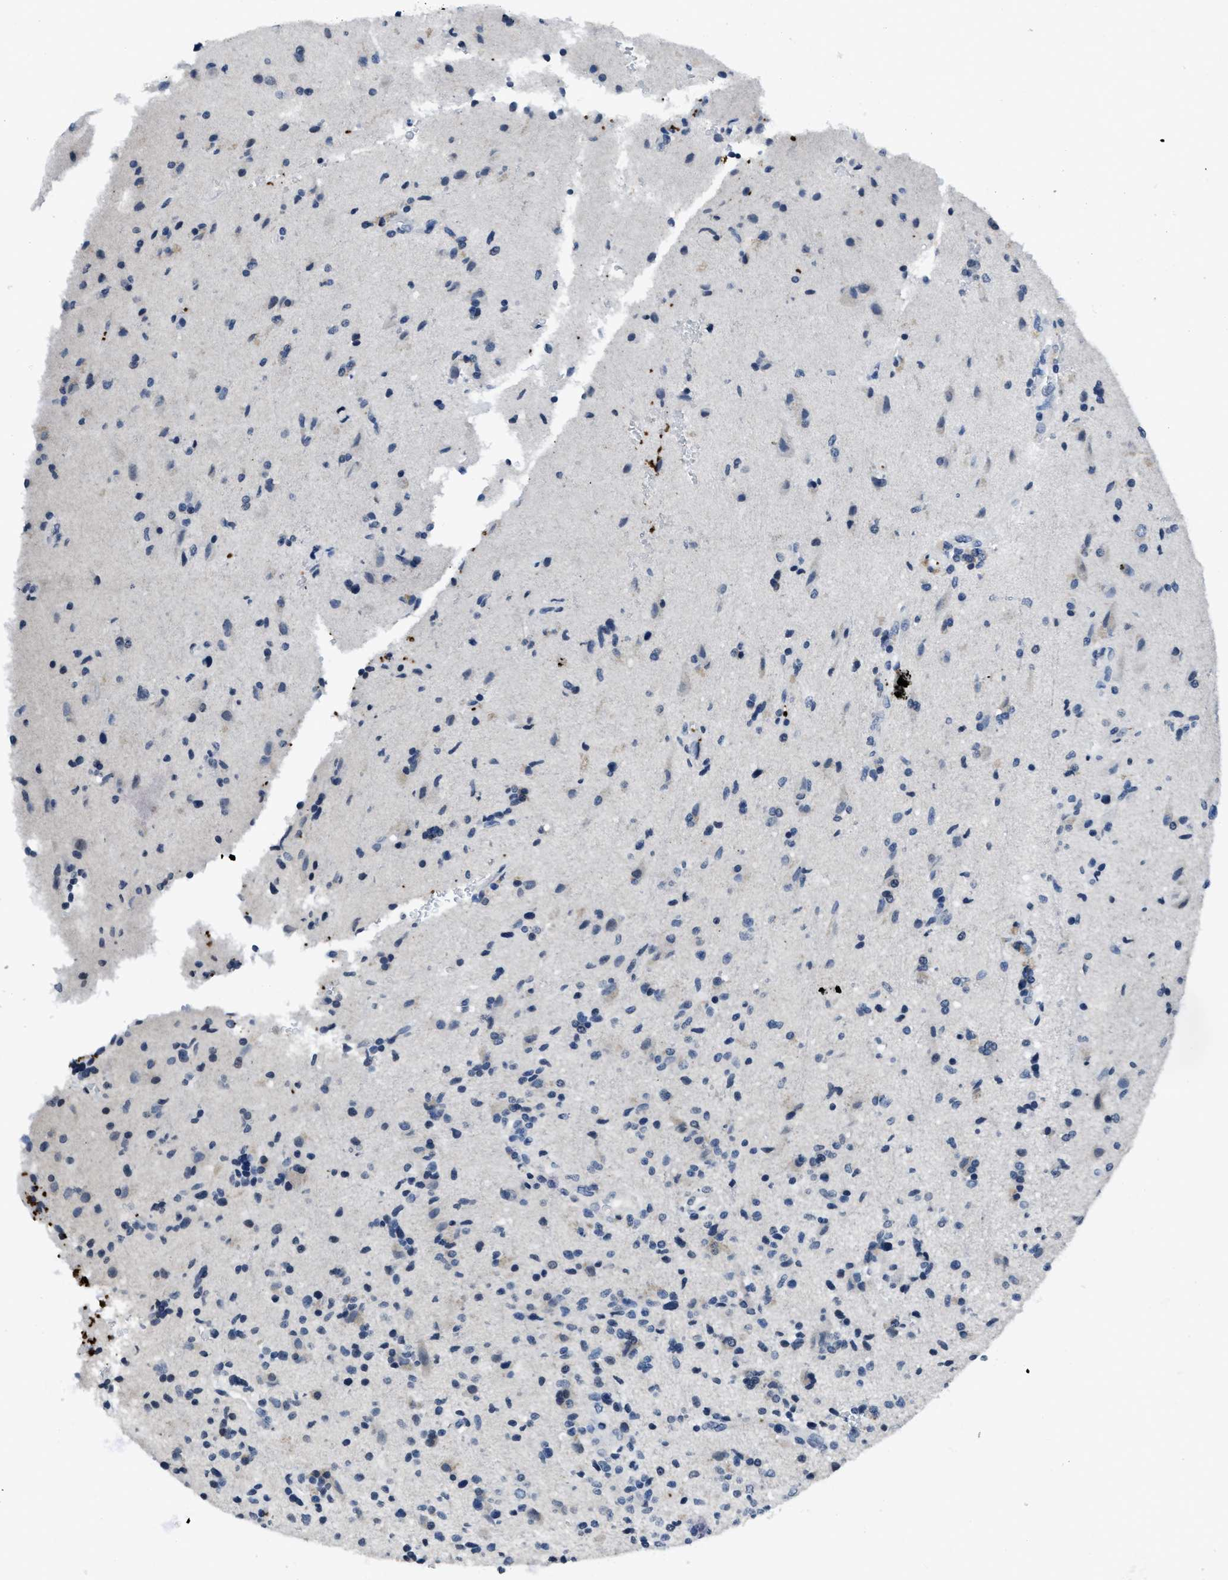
{"staining": {"intensity": "negative", "quantity": "none", "location": "none"}, "tissue": "glioma", "cell_type": "Tumor cells", "image_type": "cancer", "snomed": [{"axis": "morphology", "description": "Glioma, malignant, High grade"}, {"axis": "topography", "description": "Brain"}], "caption": "This is an immunohistochemistry micrograph of high-grade glioma (malignant). There is no staining in tumor cells.", "gene": "ITGA2B", "patient": {"sex": "male", "age": 72}}